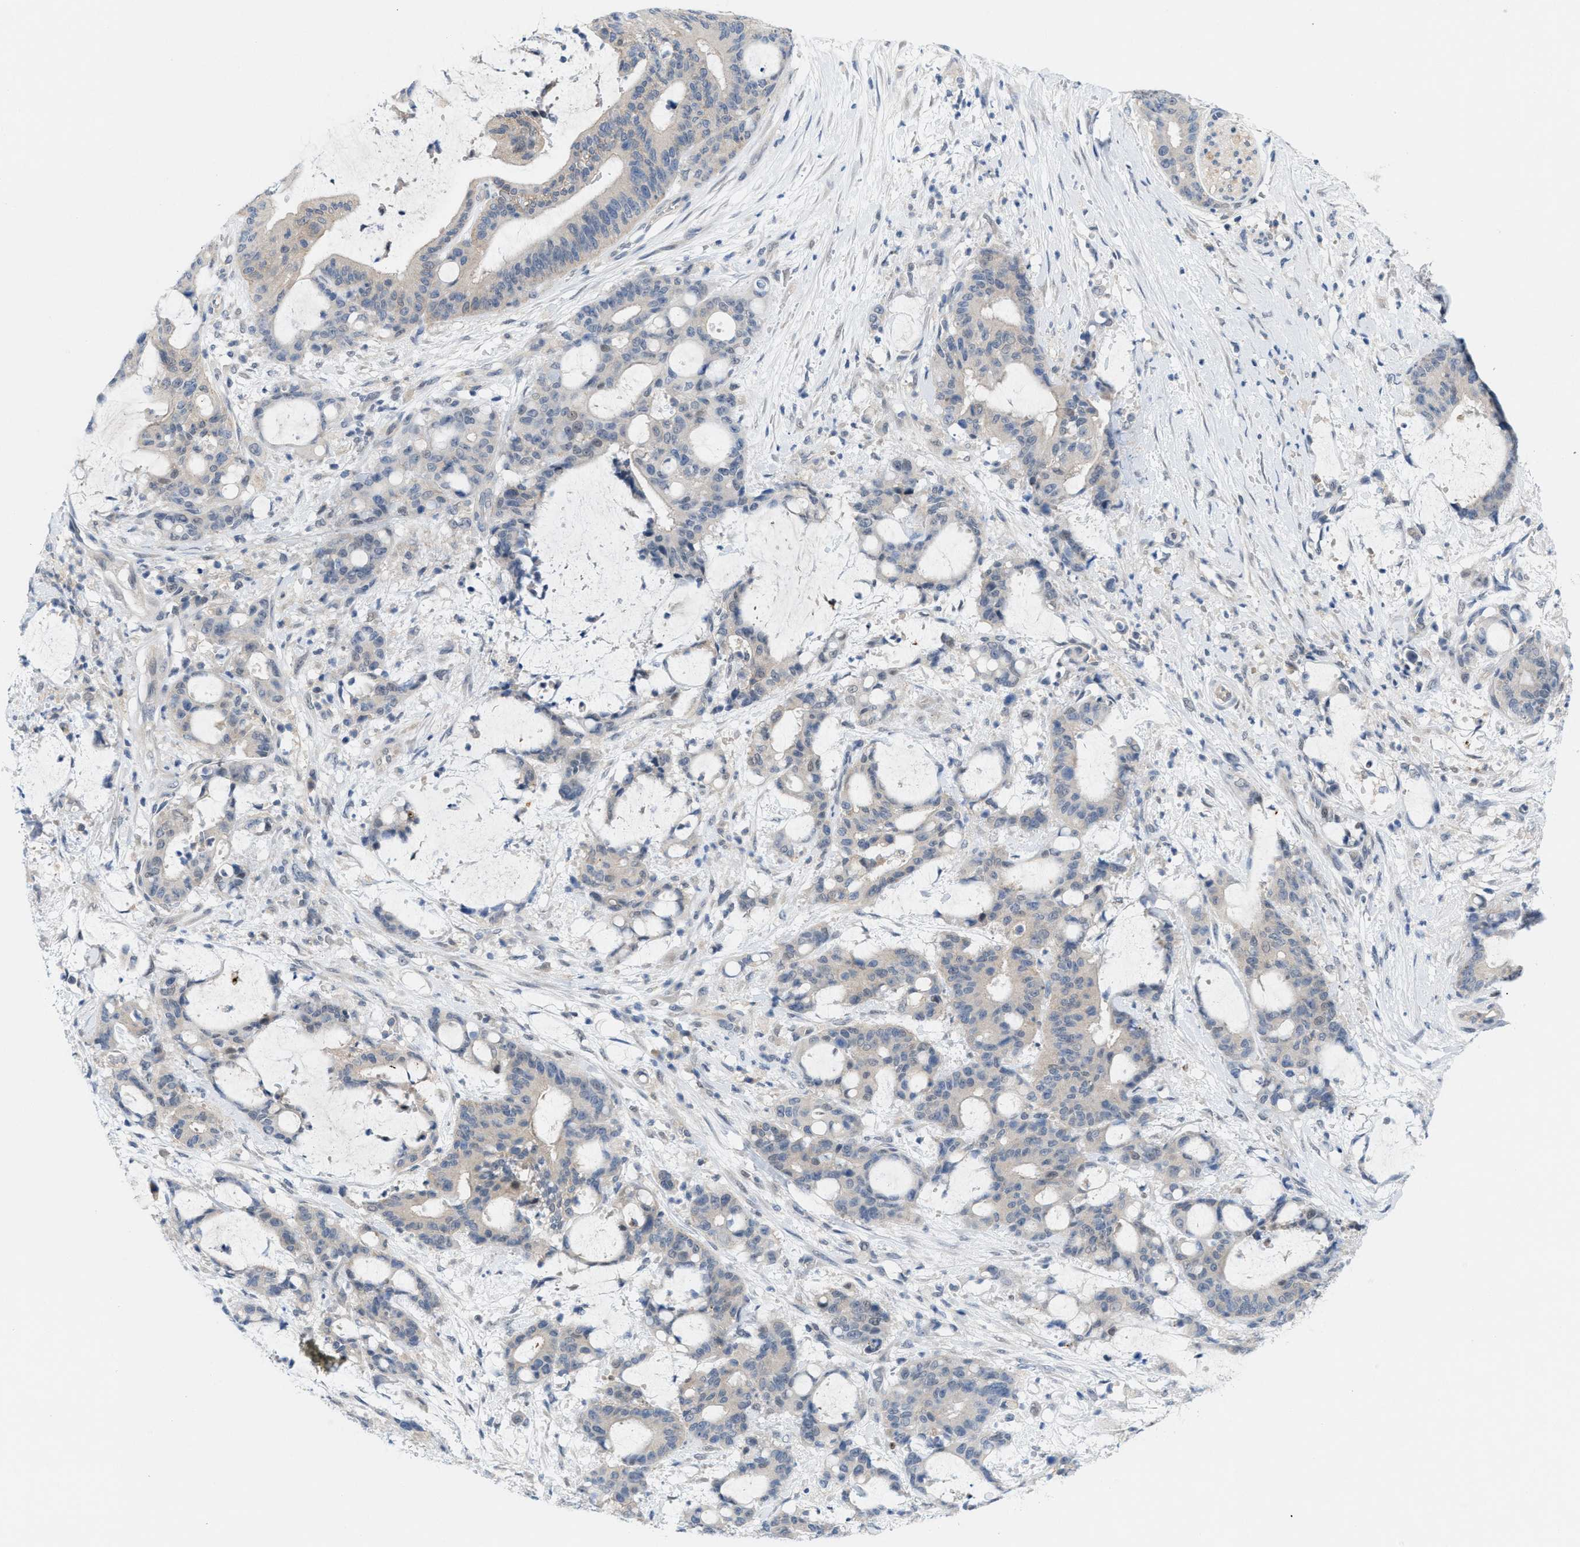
{"staining": {"intensity": "negative", "quantity": "none", "location": "none"}, "tissue": "liver cancer", "cell_type": "Tumor cells", "image_type": "cancer", "snomed": [{"axis": "morphology", "description": "Normal tissue, NOS"}, {"axis": "morphology", "description": "Cholangiocarcinoma"}, {"axis": "topography", "description": "Liver"}, {"axis": "topography", "description": "Peripheral nerve tissue"}], "caption": "The immunohistochemistry histopathology image has no significant expression in tumor cells of liver cancer (cholangiocarcinoma) tissue. Brightfield microscopy of immunohistochemistry stained with DAB (3,3'-diaminobenzidine) (brown) and hematoxylin (blue), captured at high magnification.", "gene": "WIPI2", "patient": {"sex": "female", "age": 73}}